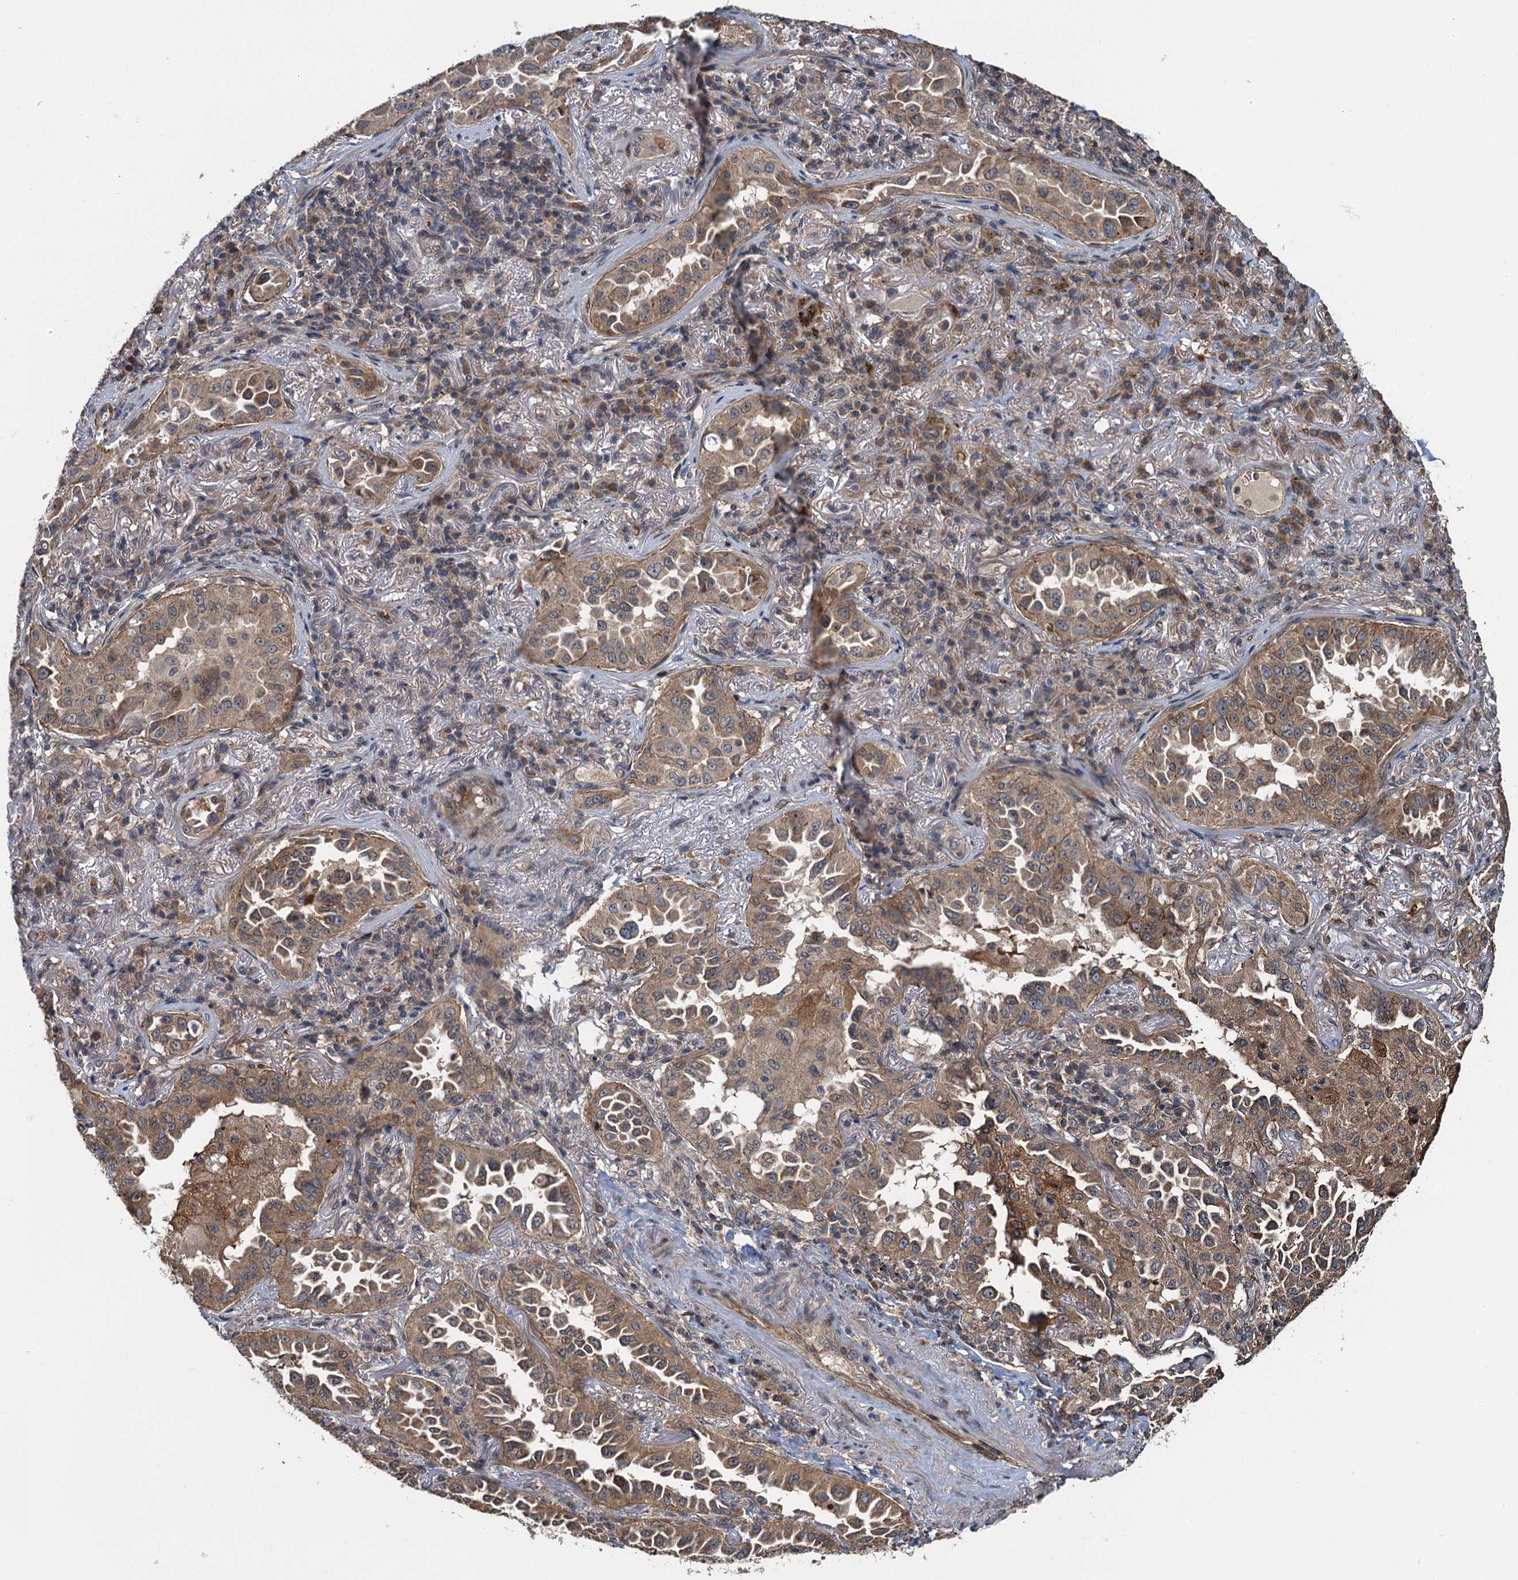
{"staining": {"intensity": "moderate", "quantity": ">75%", "location": "cytoplasmic/membranous"}, "tissue": "lung cancer", "cell_type": "Tumor cells", "image_type": "cancer", "snomed": [{"axis": "morphology", "description": "Adenocarcinoma, NOS"}, {"axis": "topography", "description": "Lung"}], "caption": "IHC image of neoplastic tissue: adenocarcinoma (lung) stained using IHC displays medium levels of moderate protein expression localized specifically in the cytoplasmic/membranous of tumor cells, appearing as a cytoplasmic/membranous brown color.", "gene": "SNX32", "patient": {"sex": "female", "age": 69}}